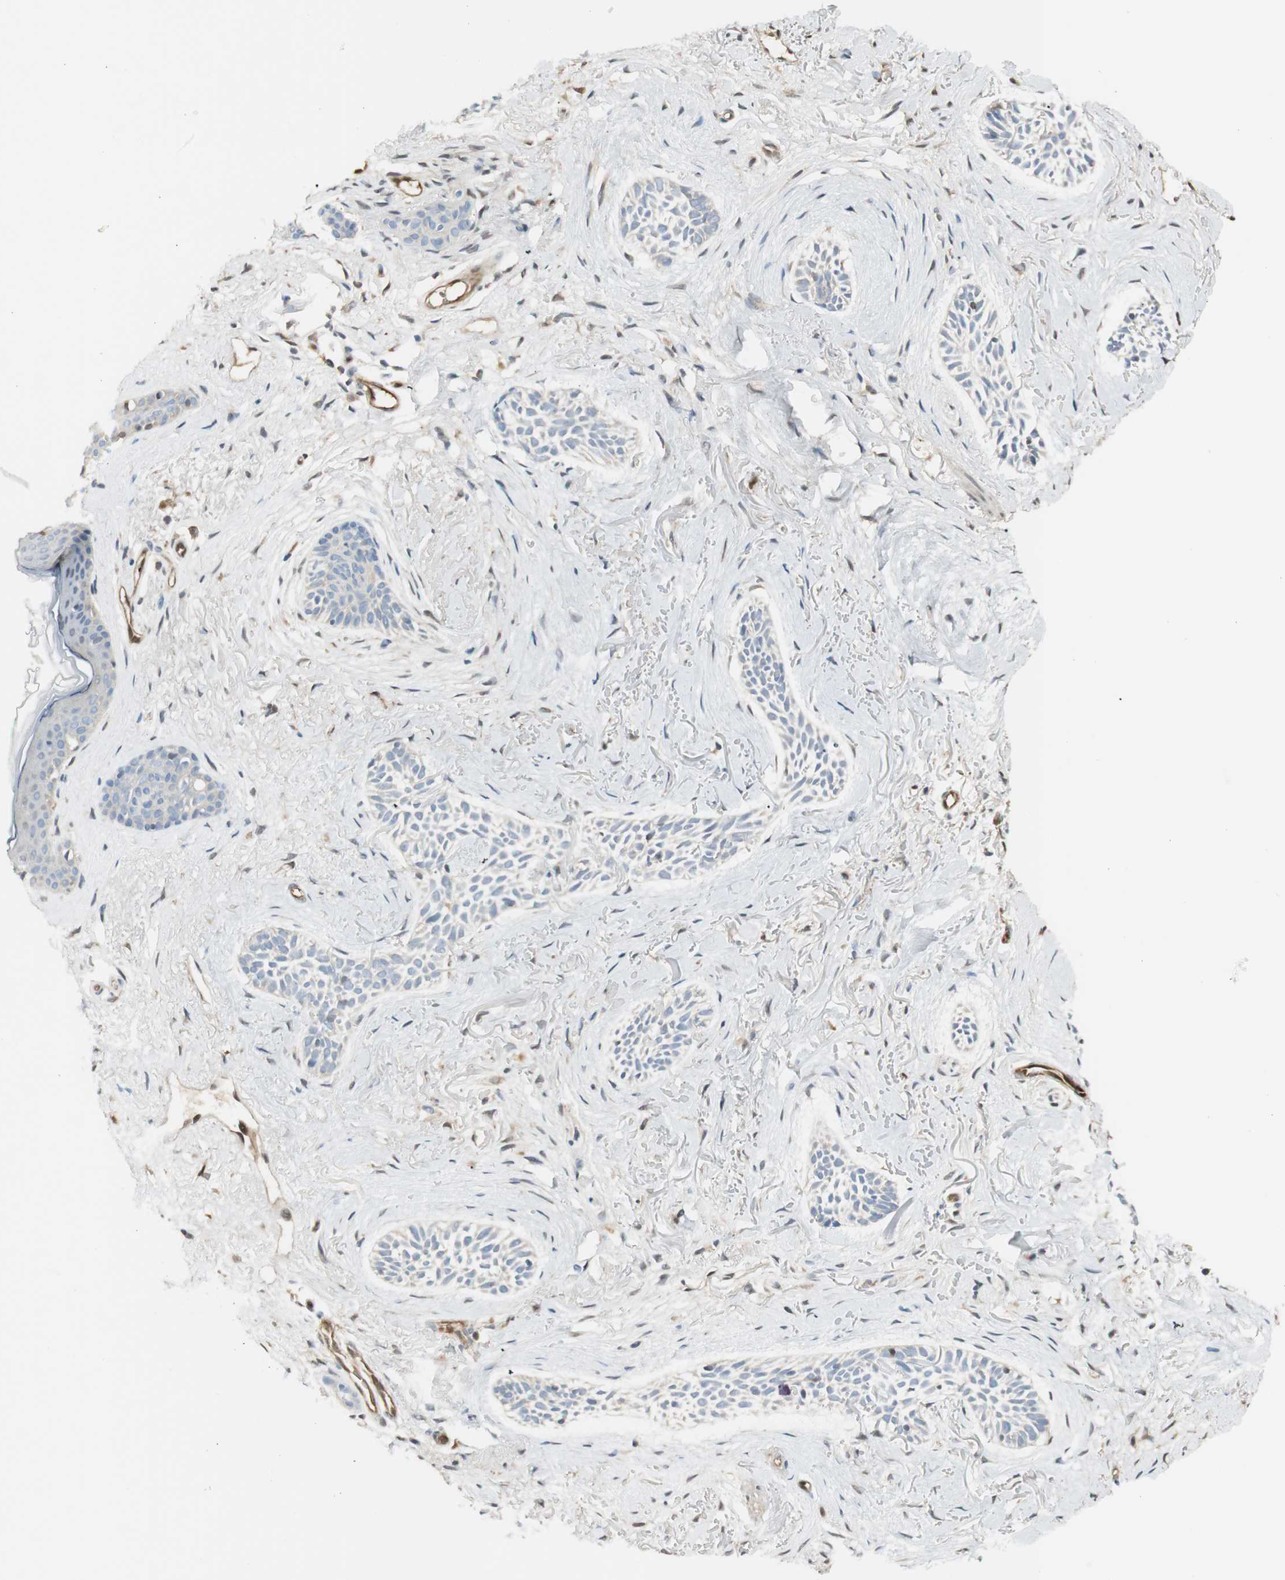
{"staining": {"intensity": "negative", "quantity": "none", "location": "none"}, "tissue": "skin cancer", "cell_type": "Tumor cells", "image_type": "cancer", "snomed": [{"axis": "morphology", "description": "Normal tissue, NOS"}, {"axis": "morphology", "description": "Basal cell carcinoma"}, {"axis": "topography", "description": "Skin"}], "caption": "The image displays no staining of tumor cells in skin basal cell carcinoma.", "gene": "SERPINB6", "patient": {"sex": "female", "age": 84}}